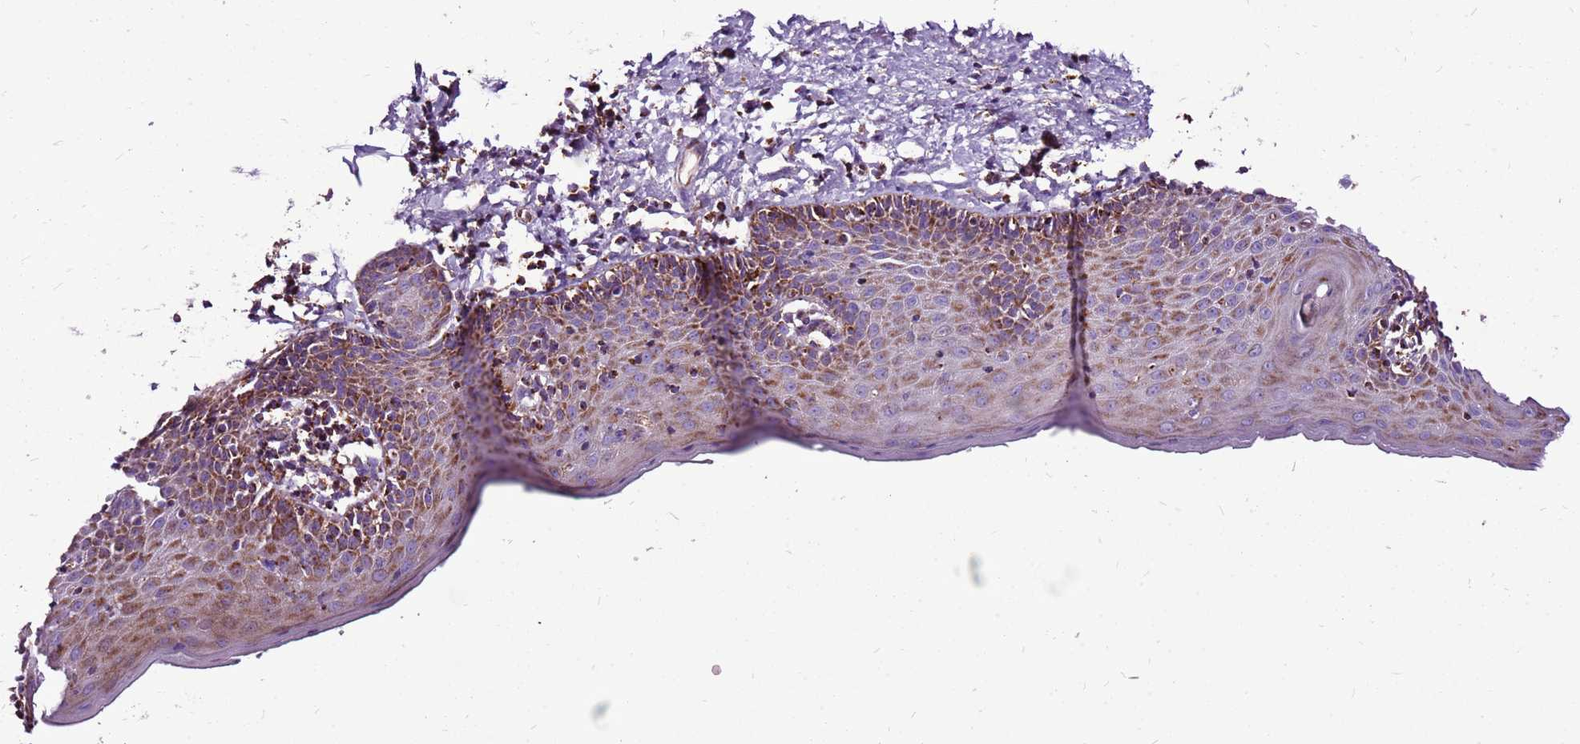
{"staining": {"intensity": "moderate", "quantity": ">75%", "location": "cytoplasmic/membranous"}, "tissue": "skin", "cell_type": "Epidermal cells", "image_type": "normal", "snomed": [{"axis": "morphology", "description": "Normal tissue, NOS"}, {"axis": "topography", "description": "Vulva"}], "caption": "Epidermal cells display medium levels of moderate cytoplasmic/membranous staining in about >75% of cells in benign skin.", "gene": "GCDH", "patient": {"sex": "female", "age": 66}}